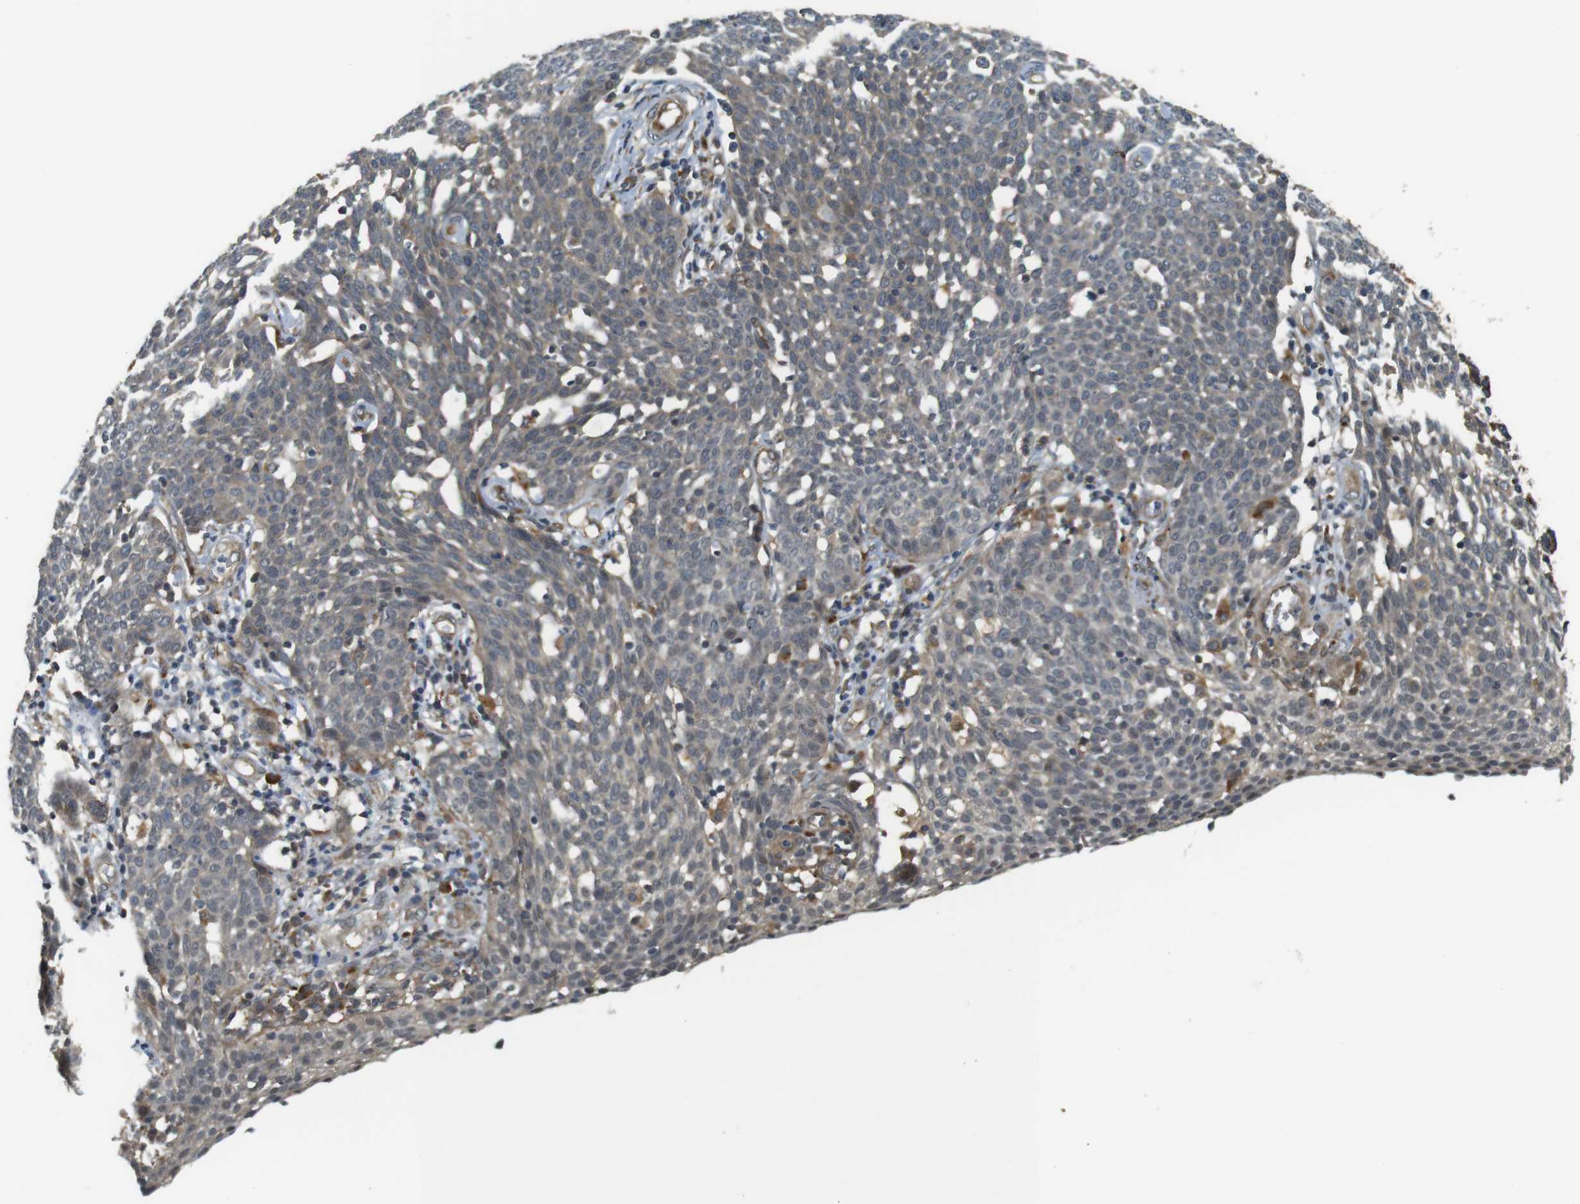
{"staining": {"intensity": "negative", "quantity": "none", "location": "none"}, "tissue": "cervical cancer", "cell_type": "Tumor cells", "image_type": "cancer", "snomed": [{"axis": "morphology", "description": "Squamous cell carcinoma, NOS"}, {"axis": "topography", "description": "Cervix"}], "caption": "Immunohistochemical staining of human squamous cell carcinoma (cervical) shows no significant expression in tumor cells.", "gene": "IFFO2", "patient": {"sex": "female", "age": 34}}